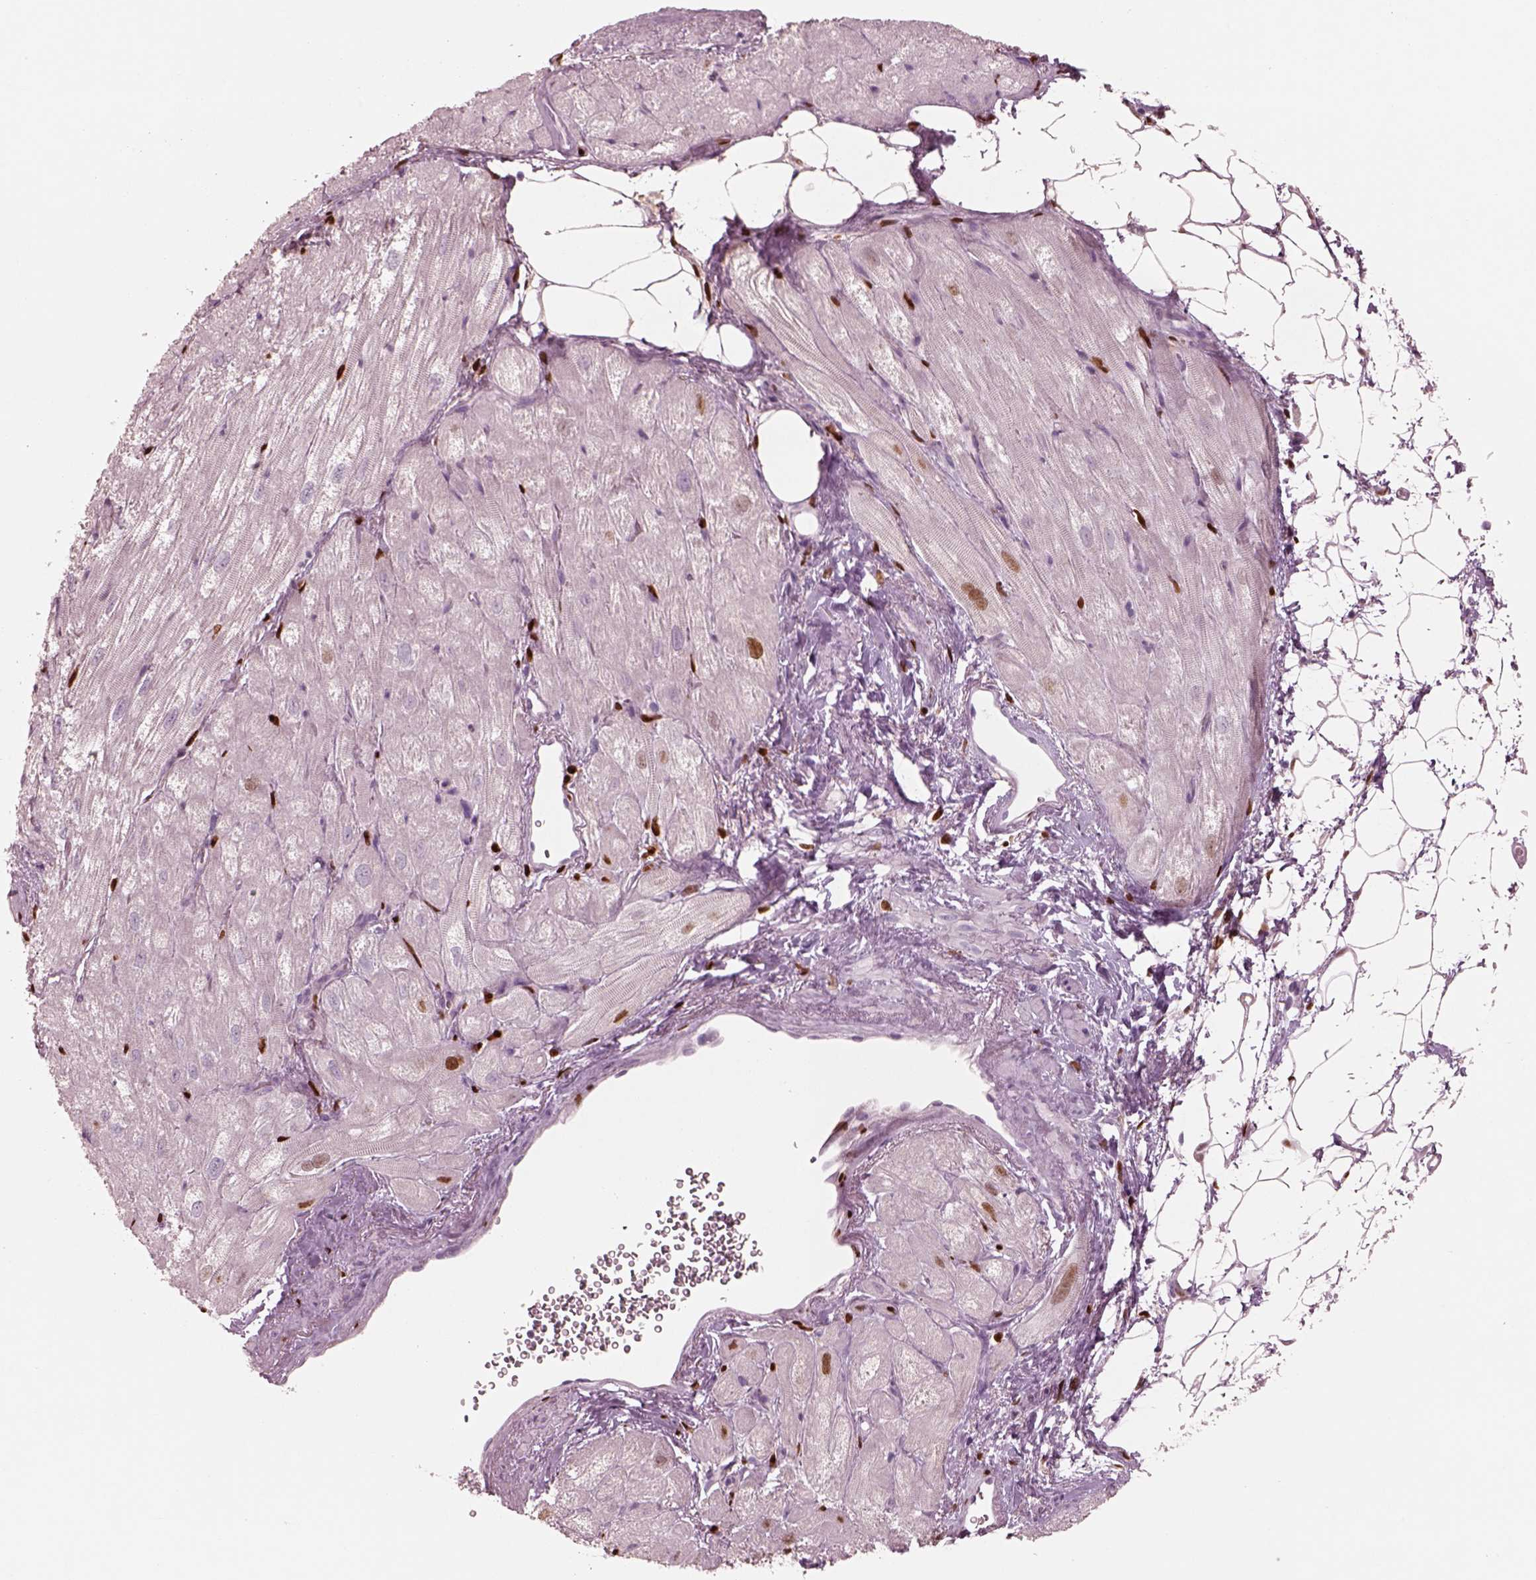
{"staining": {"intensity": "strong", "quantity": "25%-75%", "location": "nuclear"}, "tissue": "heart muscle", "cell_type": "Cardiomyocytes", "image_type": "normal", "snomed": [{"axis": "morphology", "description": "Normal tissue, NOS"}, {"axis": "topography", "description": "Heart"}], "caption": "Brown immunohistochemical staining in unremarkable heart muscle demonstrates strong nuclear positivity in about 25%-75% of cardiomyocytes. (Stains: DAB (3,3'-diaminobenzidine) in brown, nuclei in blue, Microscopy: brightfield microscopy at high magnification).", "gene": "SOX9", "patient": {"sex": "female", "age": 69}}